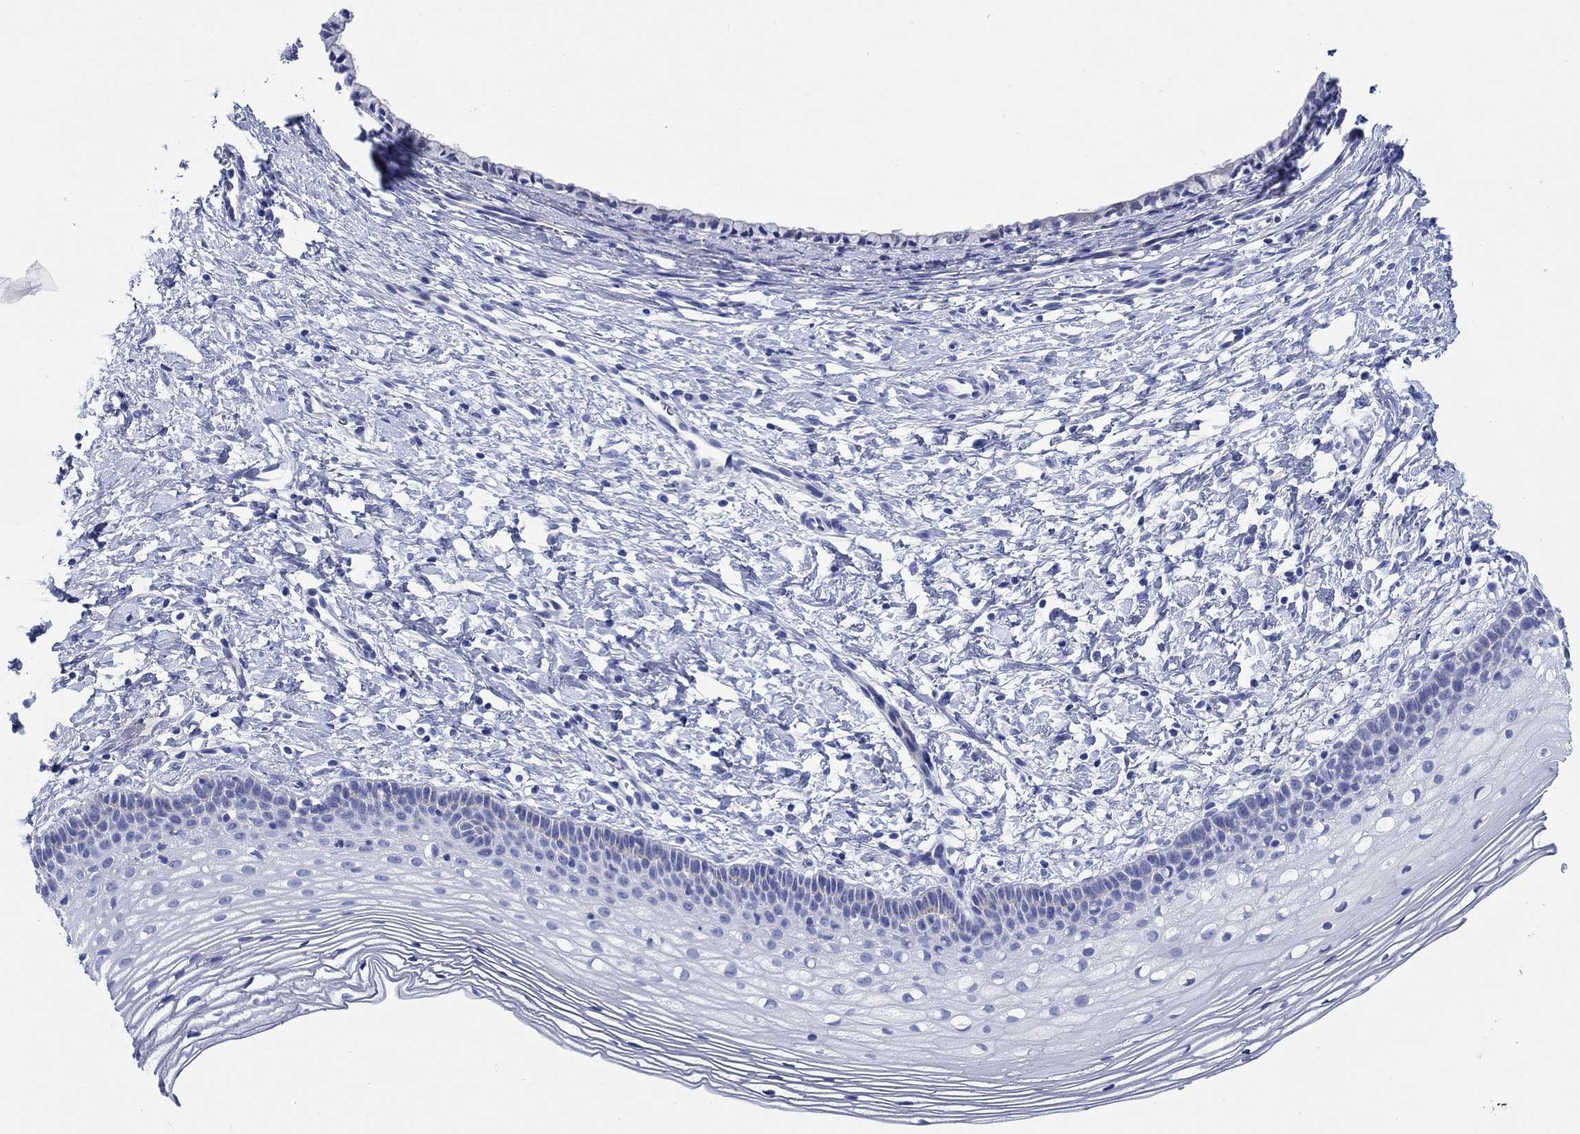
{"staining": {"intensity": "negative", "quantity": "none", "location": "none"}, "tissue": "cervix", "cell_type": "Glandular cells", "image_type": "normal", "snomed": [{"axis": "morphology", "description": "Normal tissue, NOS"}, {"axis": "topography", "description": "Cervix"}], "caption": "The image shows no staining of glandular cells in unremarkable cervix. (DAB immunohistochemistry with hematoxylin counter stain).", "gene": "RD3L", "patient": {"sex": "female", "age": 39}}